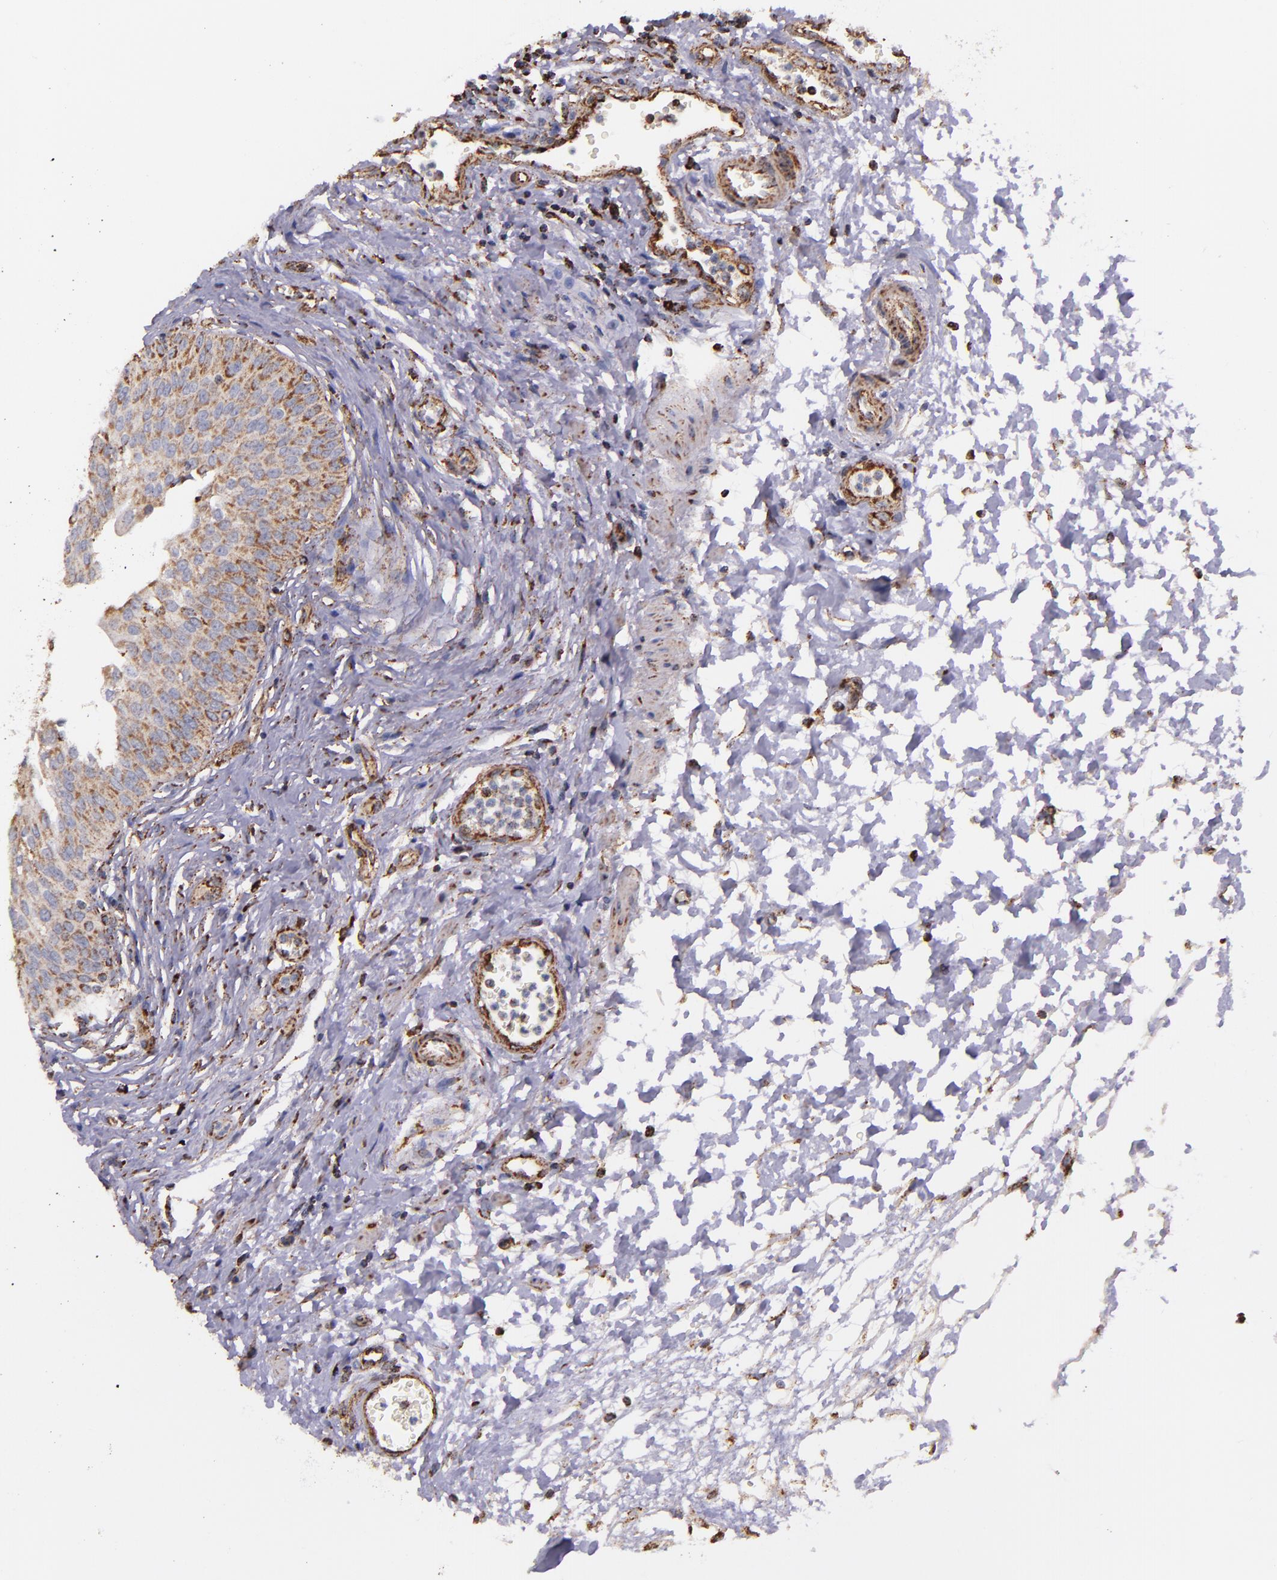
{"staining": {"intensity": "moderate", "quantity": ">75%", "location": "cytoplasmic/membranous"}, "tissue": "urinary bladder", "cell_type": "Urothelial cells", "image_type": "normal", "snomed": [{"axis": "morphology", "description": "Normal tissue, NOS"}, {"axis": "topography", "description": "Smooth muscle"}, {"axis": "topography", "description": "Urinary bladder"}], "caption": "A brown stain labels moderate cytoplasmic/membranous expression of a protein in urothelial cells of benign urinary bladder. (DAB (3,3'-diaminobenzidine) IHC, brown staining for protein, blue staining for nuclei).", "gene": "IDH3G", "patient": {"sex": "male", "age": 35}}